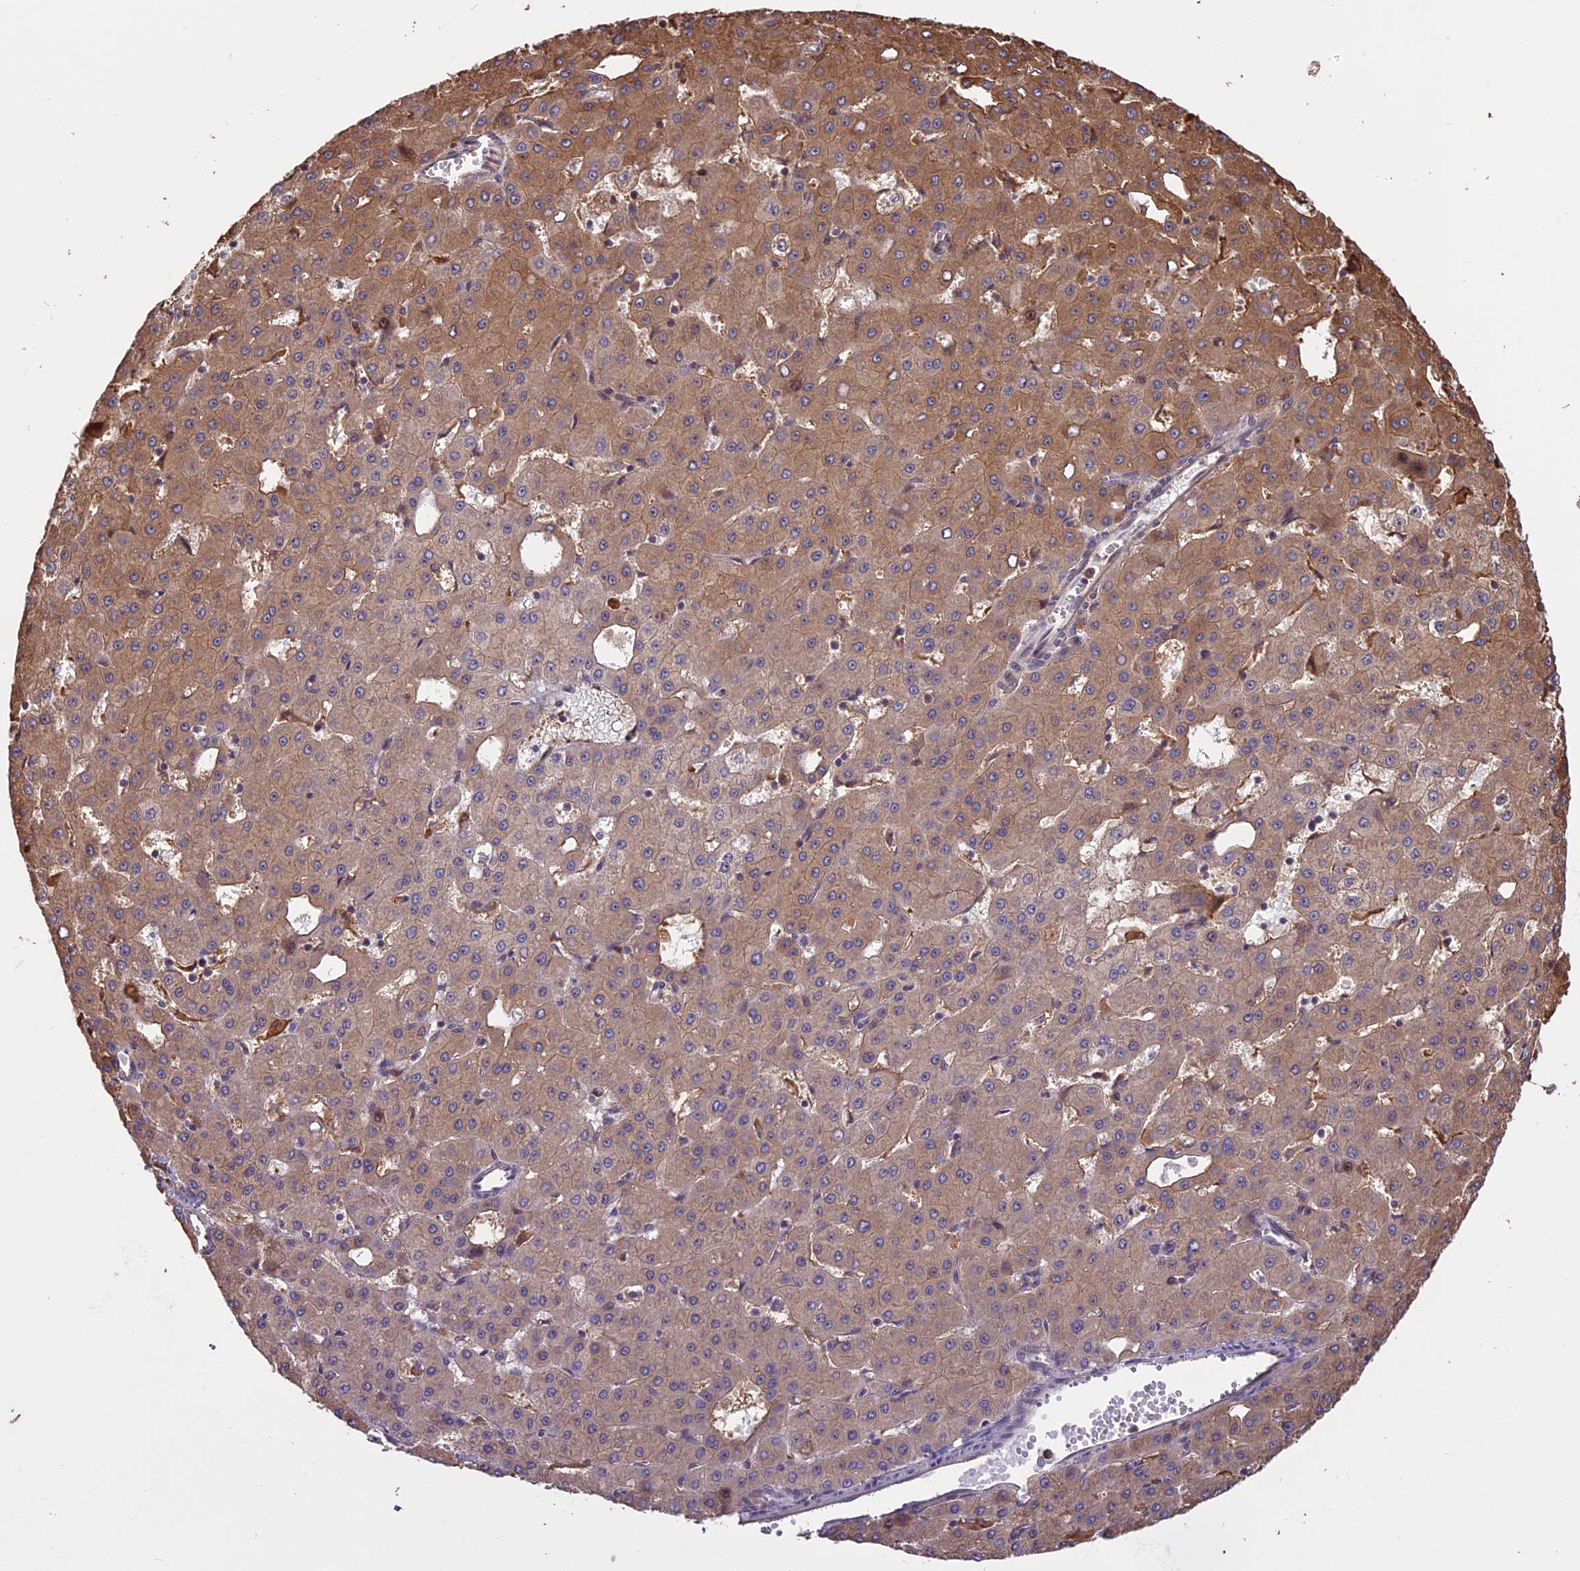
{"staining": {"intensity": "moderate", "quantity": ">75%", "location": "cytoplasmic/membranous"}, "tissue": "liver cancer", "cell_type": "Tumor cells", "image_type": "cancer", "snomed": [{"axis": "morphology", "description": "Carcinoma, Hepatocellular, NOS"}, {"axis": "topography", "description": "Liver"}], "caption": "IHC (DAB (3,3'-diaminobenzidine)) staining of human hepatocellular carcinoma (liver) reveals moderate cytoplasmic/membranous protein positivity in approximately >75% of tumor cells.", "gene": "VWA3A", "patient": {"sex": "male", "age": 47}}